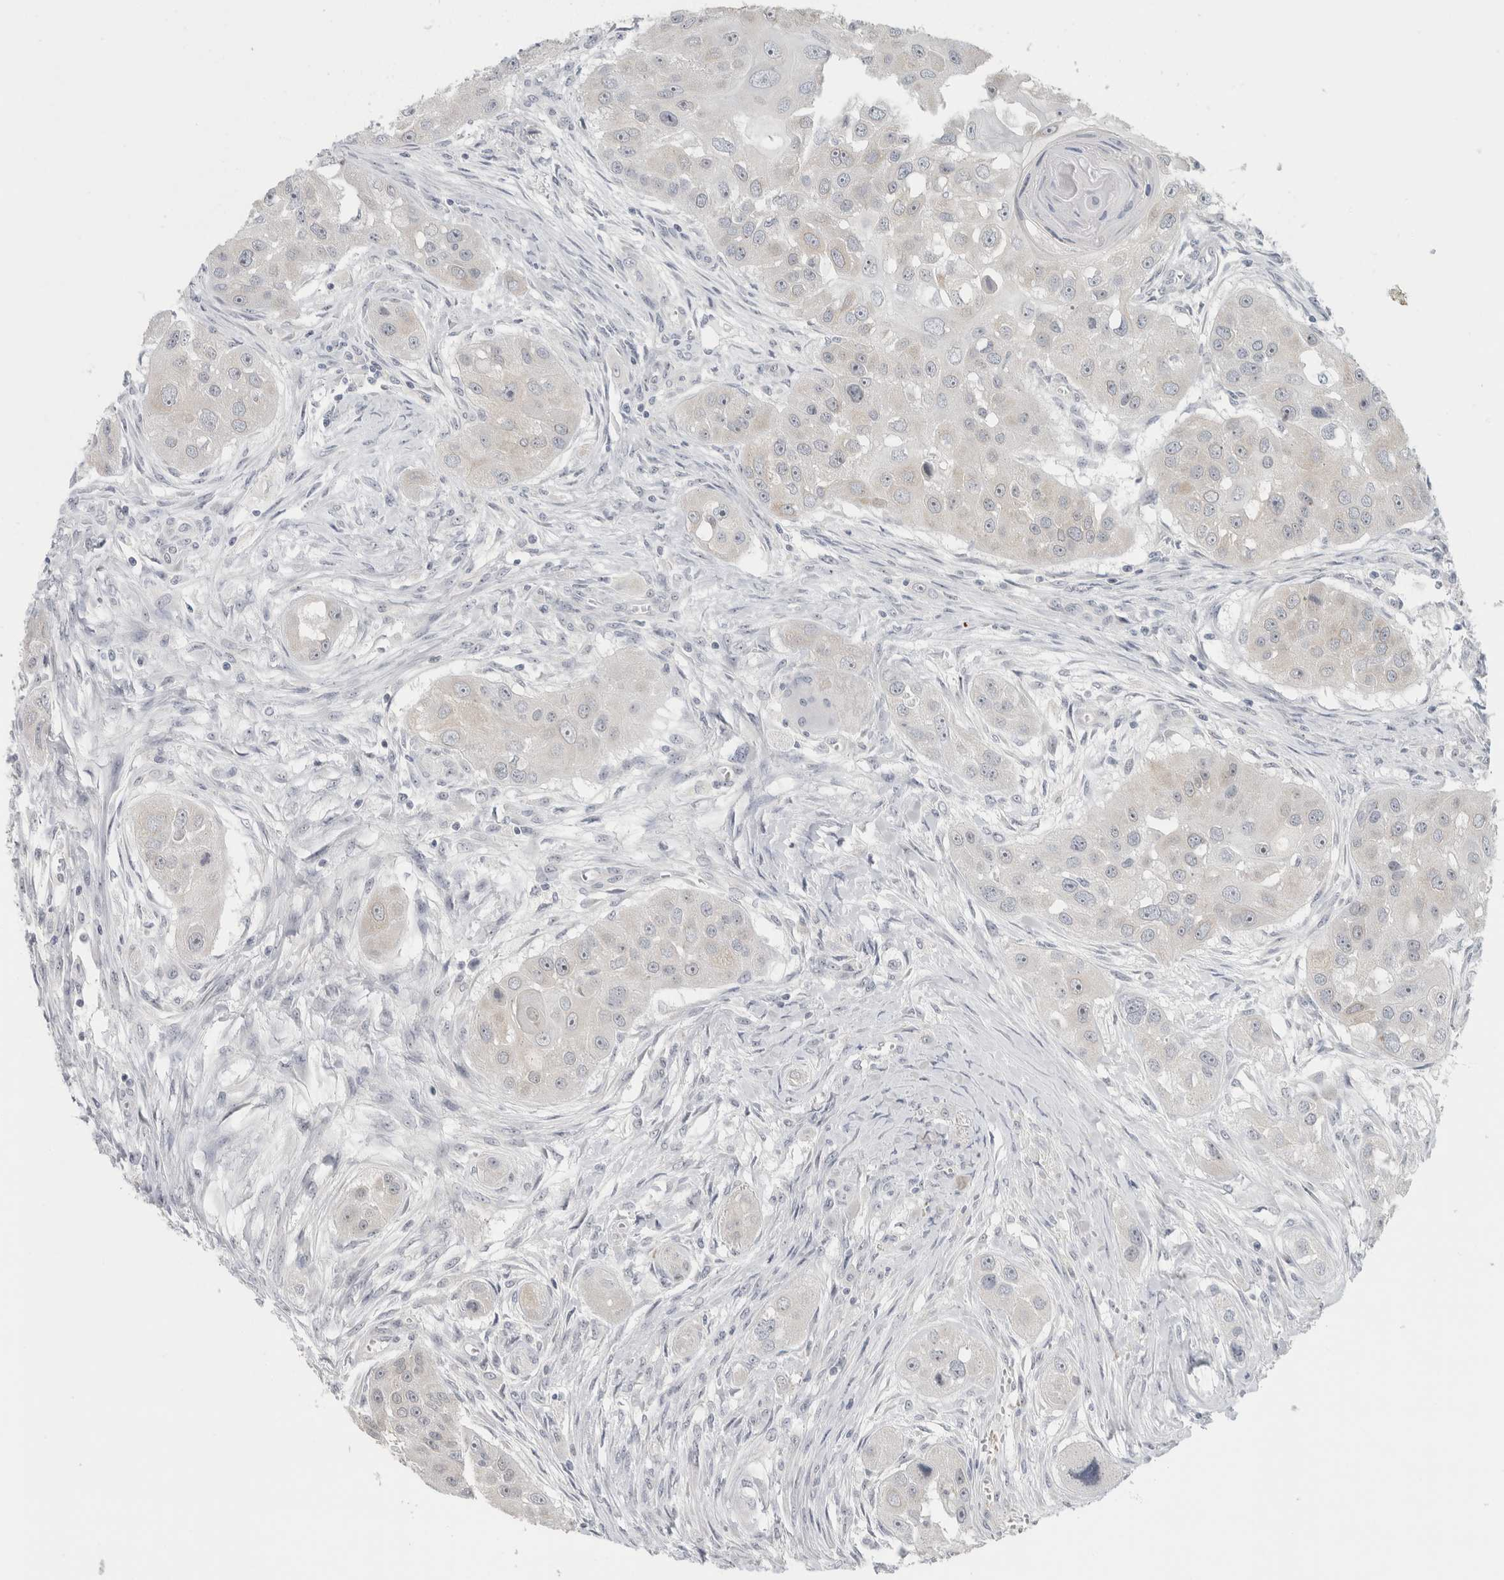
{"staining": {"intensity": "negative", "quantity": "none", "location": "none"}, "tissue": "head and neck cancer", "cell_type": "Tumor cells", "image_type": "cancer", "snomed": [{"axis": "morphology", "description": "Normal tissue, NOS"}, {"axis": "morphology", "description": "Squamous cell carcinoma, NOS"}, {"axis": "topography", "description": "Skeletal muscle"}, {"axis": "topography", "description": "Head-Neck"}], "caption": "This histopathology image is of squamous cell carcinoma (head and neck) stained with IHC to label a protein in brown with the nuclei are counter-stained blue. There is no staining in tumor cells.", "gene": "FMR1NB", "patient": {"sex": "male", "age": 51}}